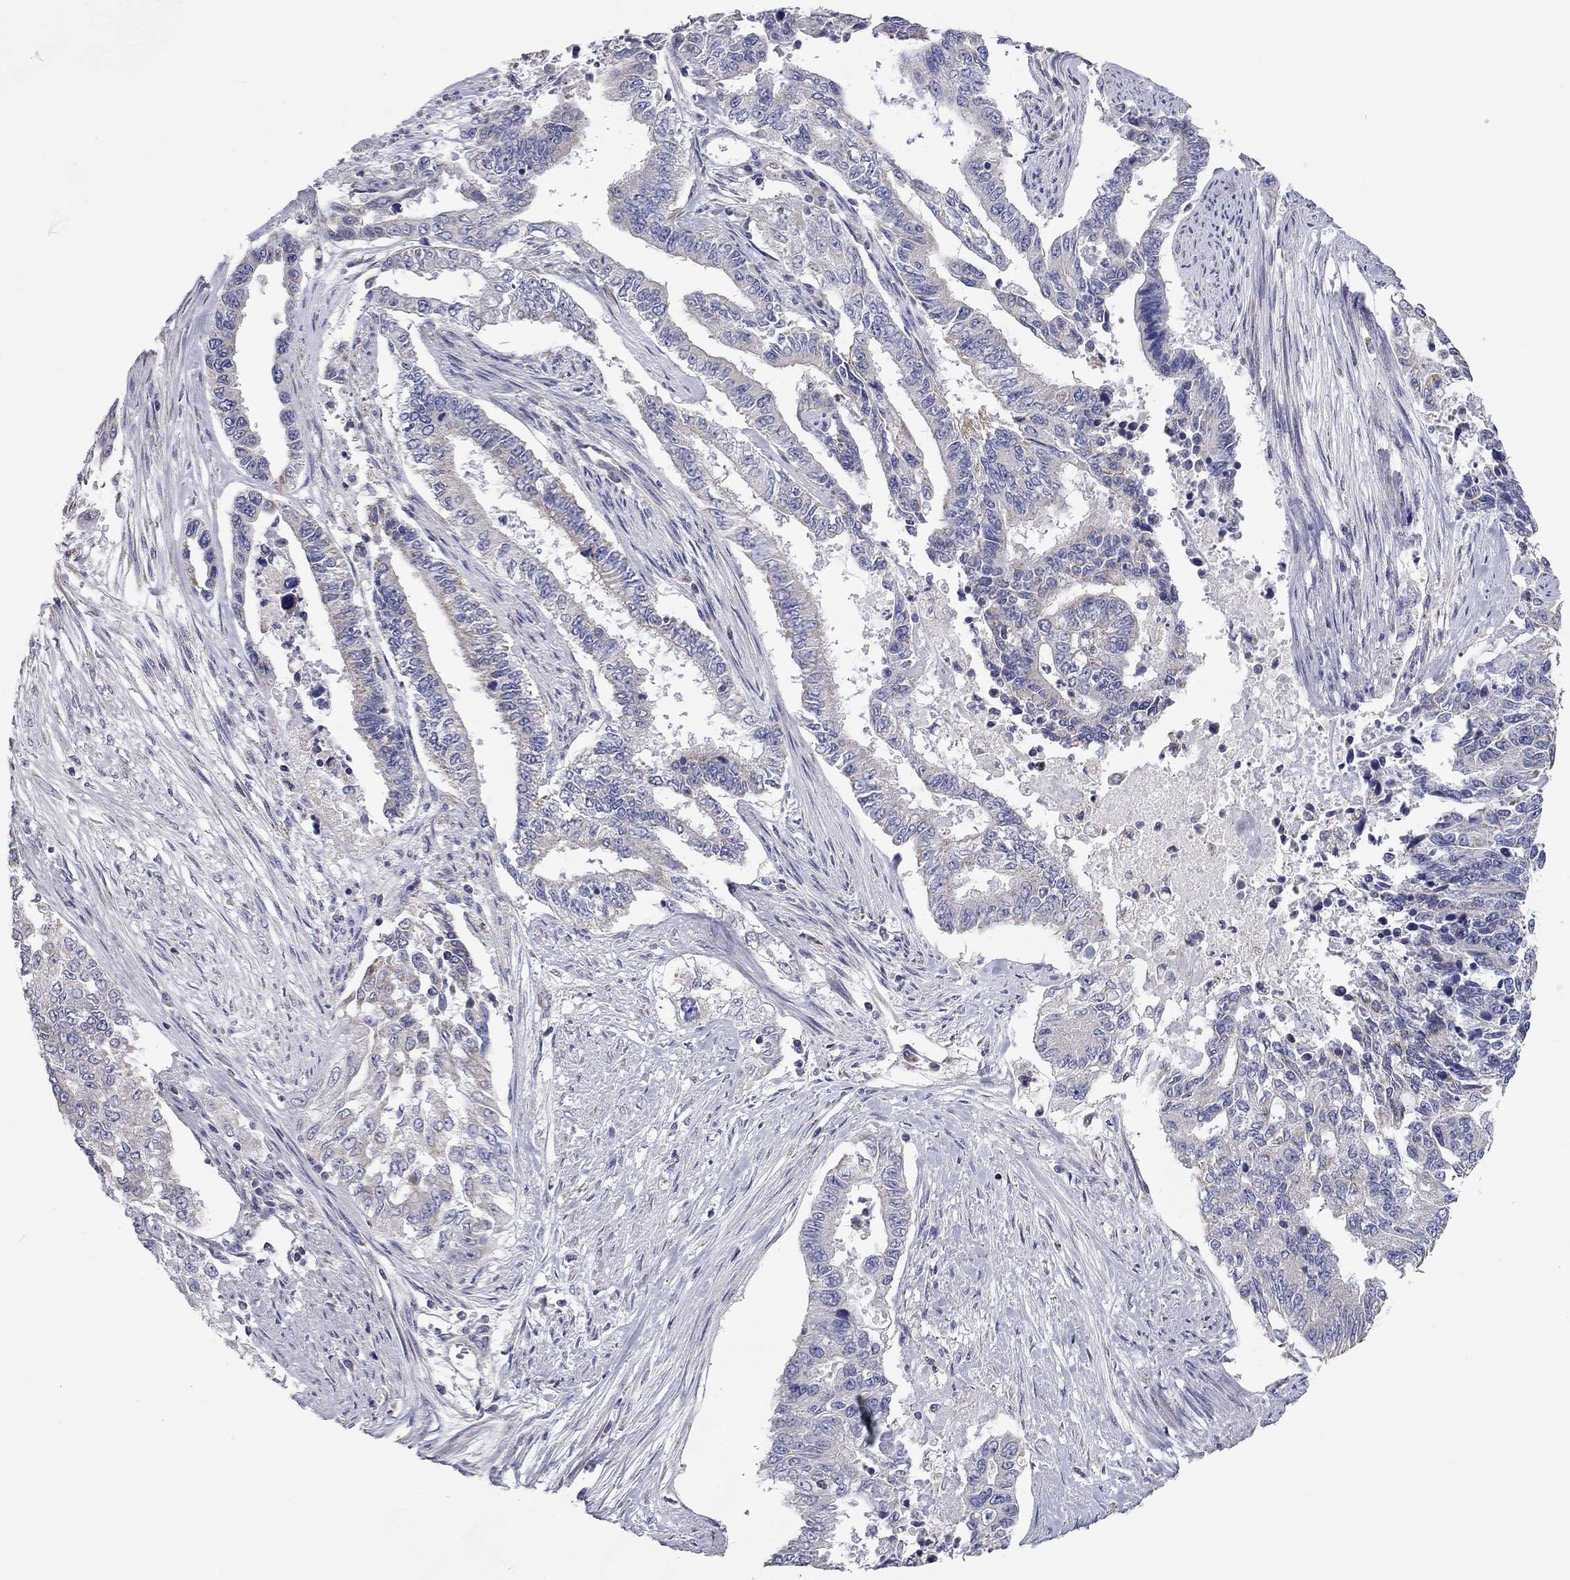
{"staining": {"intensity": "negative", "quantity": "none", "location": "none"}, "tissue": "endometrial cancer", "cell_type": "Tumor cells", "image_type": "cancer", "snomed": [{"axis": "morphology", "description": "Adenocarcinoma, NOS"}, {"axis": "topography", "description": "Uterus"}], "caption": "Immunohistochemical staining of endometrial cancer (adenocarcinoma) reveals no significant expression in tumor cells.", "gene": "RCAN1", "patient": {"sex": "female", "age": 59}}